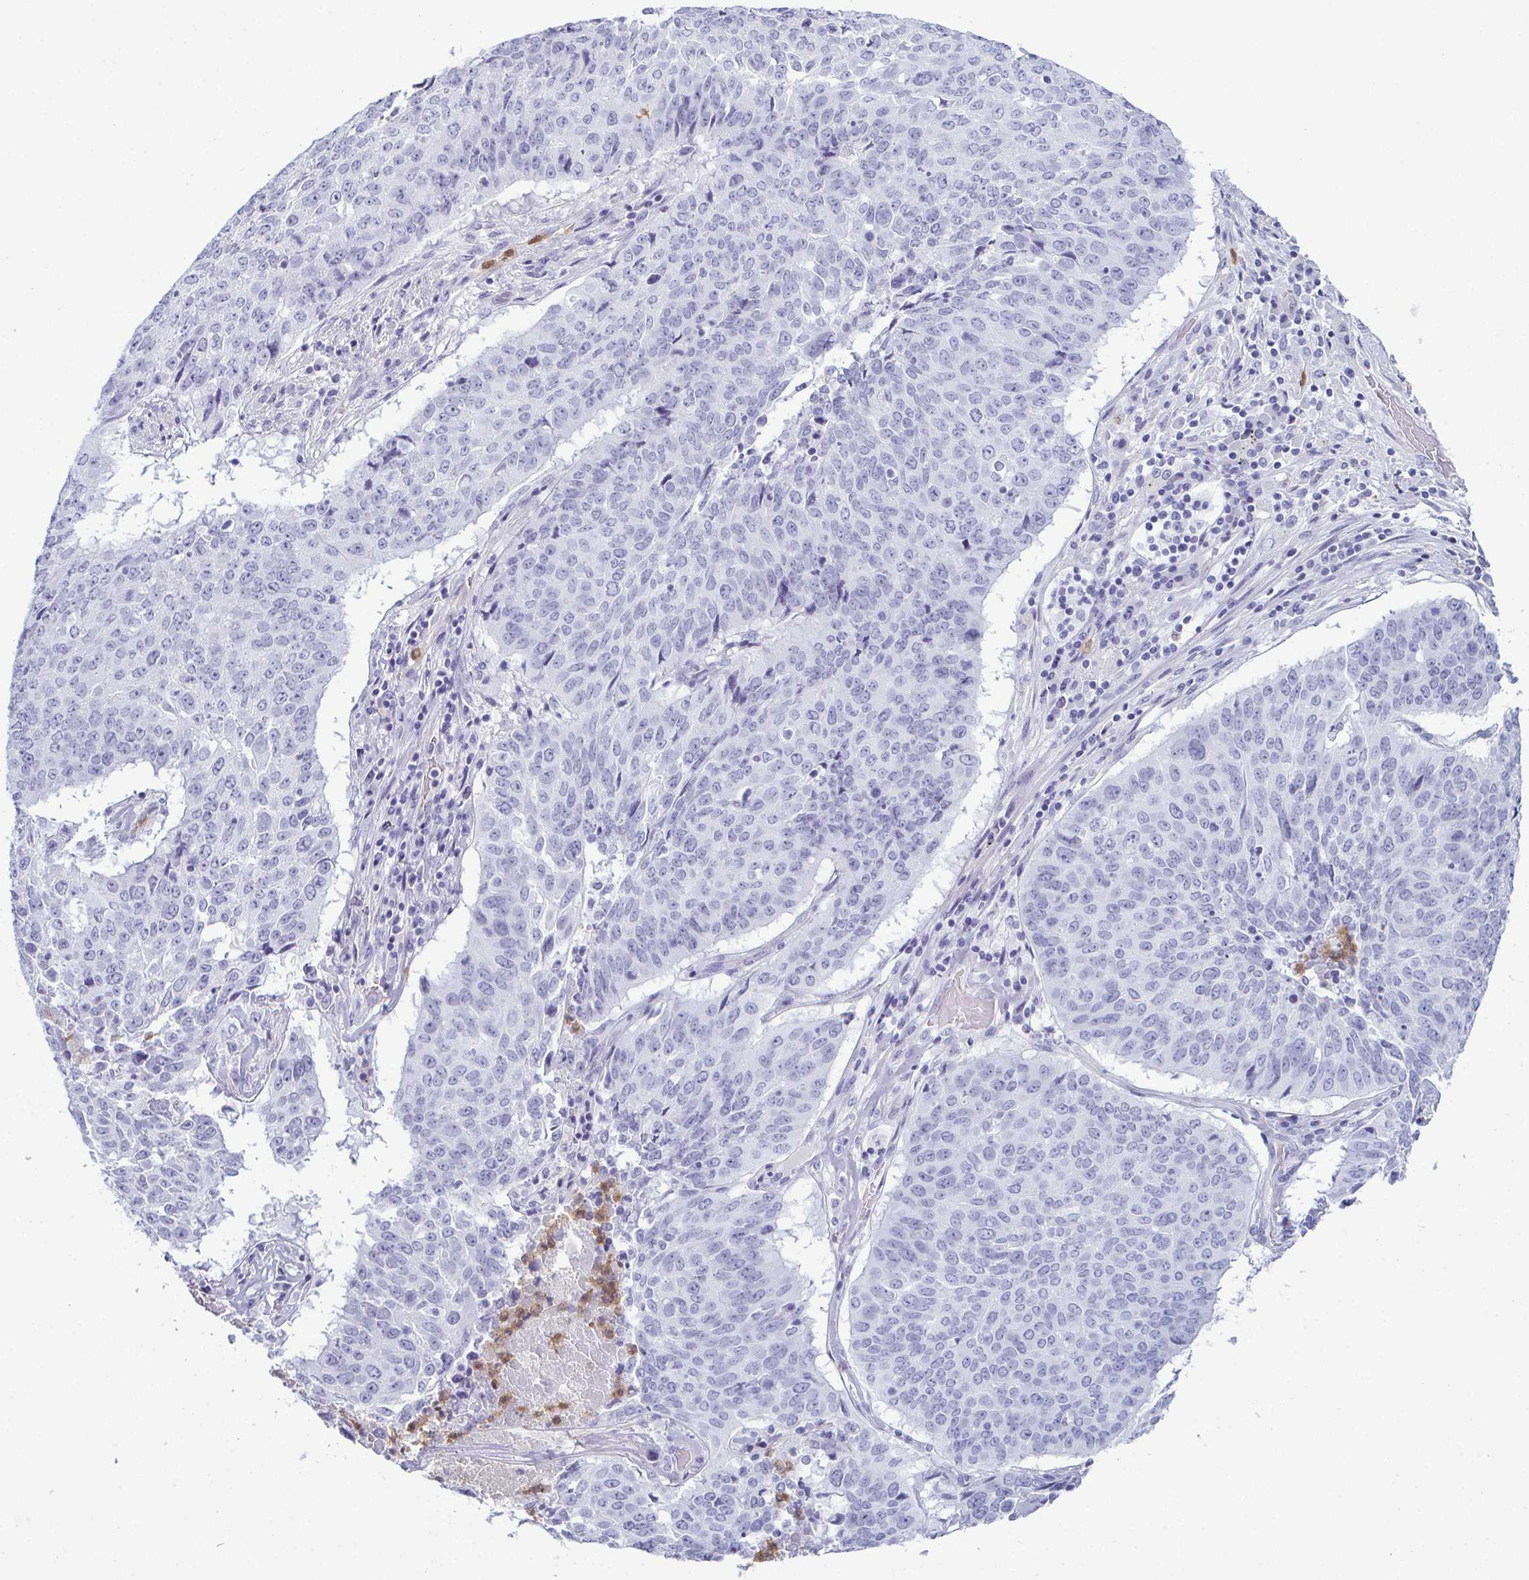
{"staining": {"intensity": "negative", "quantity": "none", "location": "none"}, "tissue": "lung cancer", "cell_type": "Tumor cells", "image_type": "cancer", "snomed": [{"axis": "morphology", "description": "Normal tissue, NOS"}, {"axis": "morphology", "description": "Squamous cell carcinoma, NOS"}, {"axis": "topography", "description": "Bronchus"}, {"axis": "topography", "description": "Lung"}], "caption": "High power microscopy image of an IHC photomicrograph of squamous cell carcinoma (lung), revealing no significant positivity in tumor cells.", "gene": "CDA", "patient": {"sex": "male", "age": 64}}